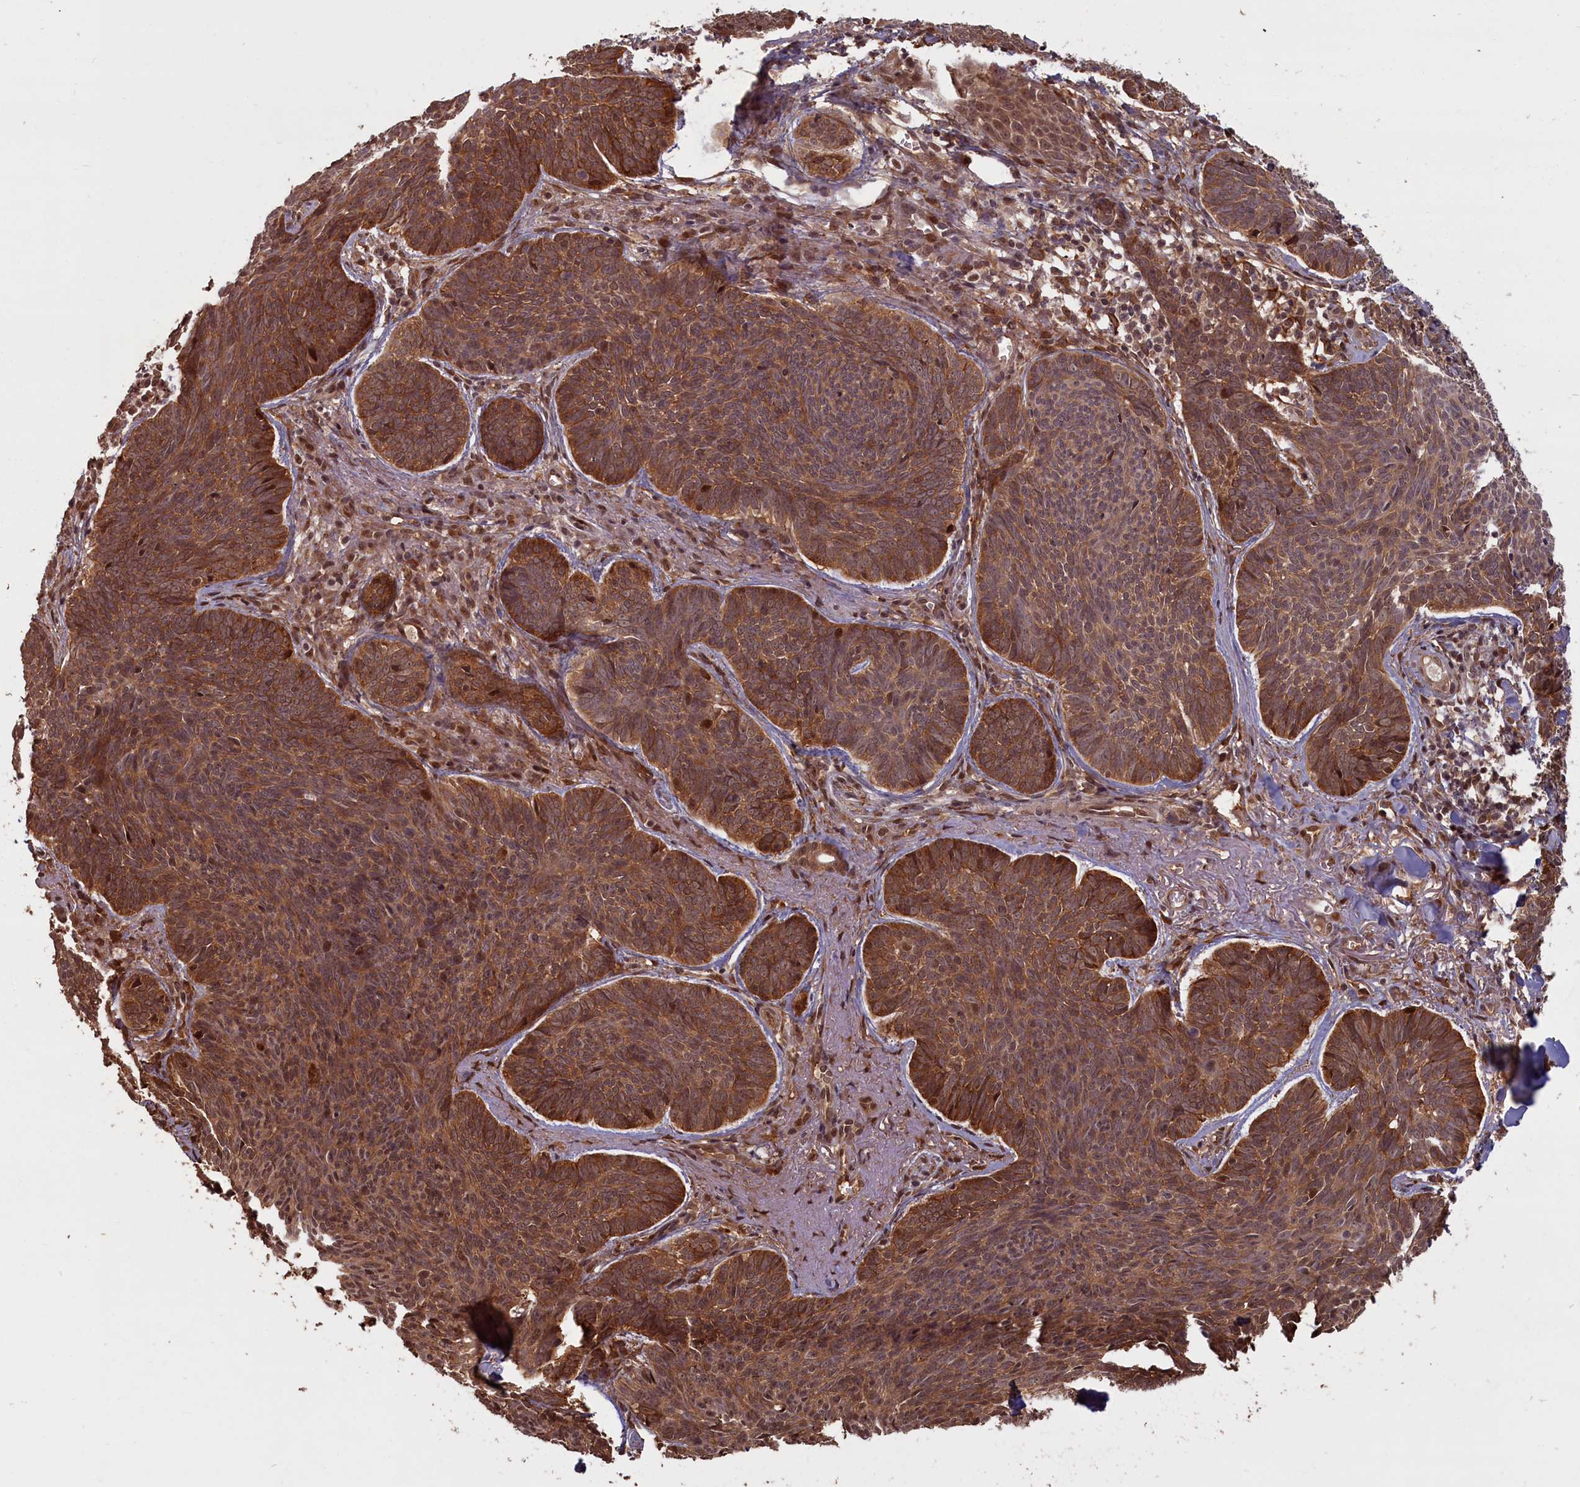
{"staining": {"intensity": "strong", "quantity": ">75%", "location": "cytoplasmic/membranous"}, "tissue": "skin cancer", "cell_type": "Tumor cells", "image_type": "cancer", "snomed": [{"axis": "morphology", "description": "Basal cell carcinoma"}, {"axis": "topography", "description": "Skin"}], "caption": "High-magnification brightfield microscopy of basal cell carcinoma (skin) stained with DAB (3,3'-diaminobenzidine) (brown) and counterstained with hematoxylin (blue). tumor cells exhibit strong cytoplasmic/membranous expression is present in about>75% of cells. Using DAB (brown) and hematoxylin (blue) stains, captured at high magnification using brightfield microscopy.", "gene": "HIF3A", "patient": {"sex": "female", "age": 74}}